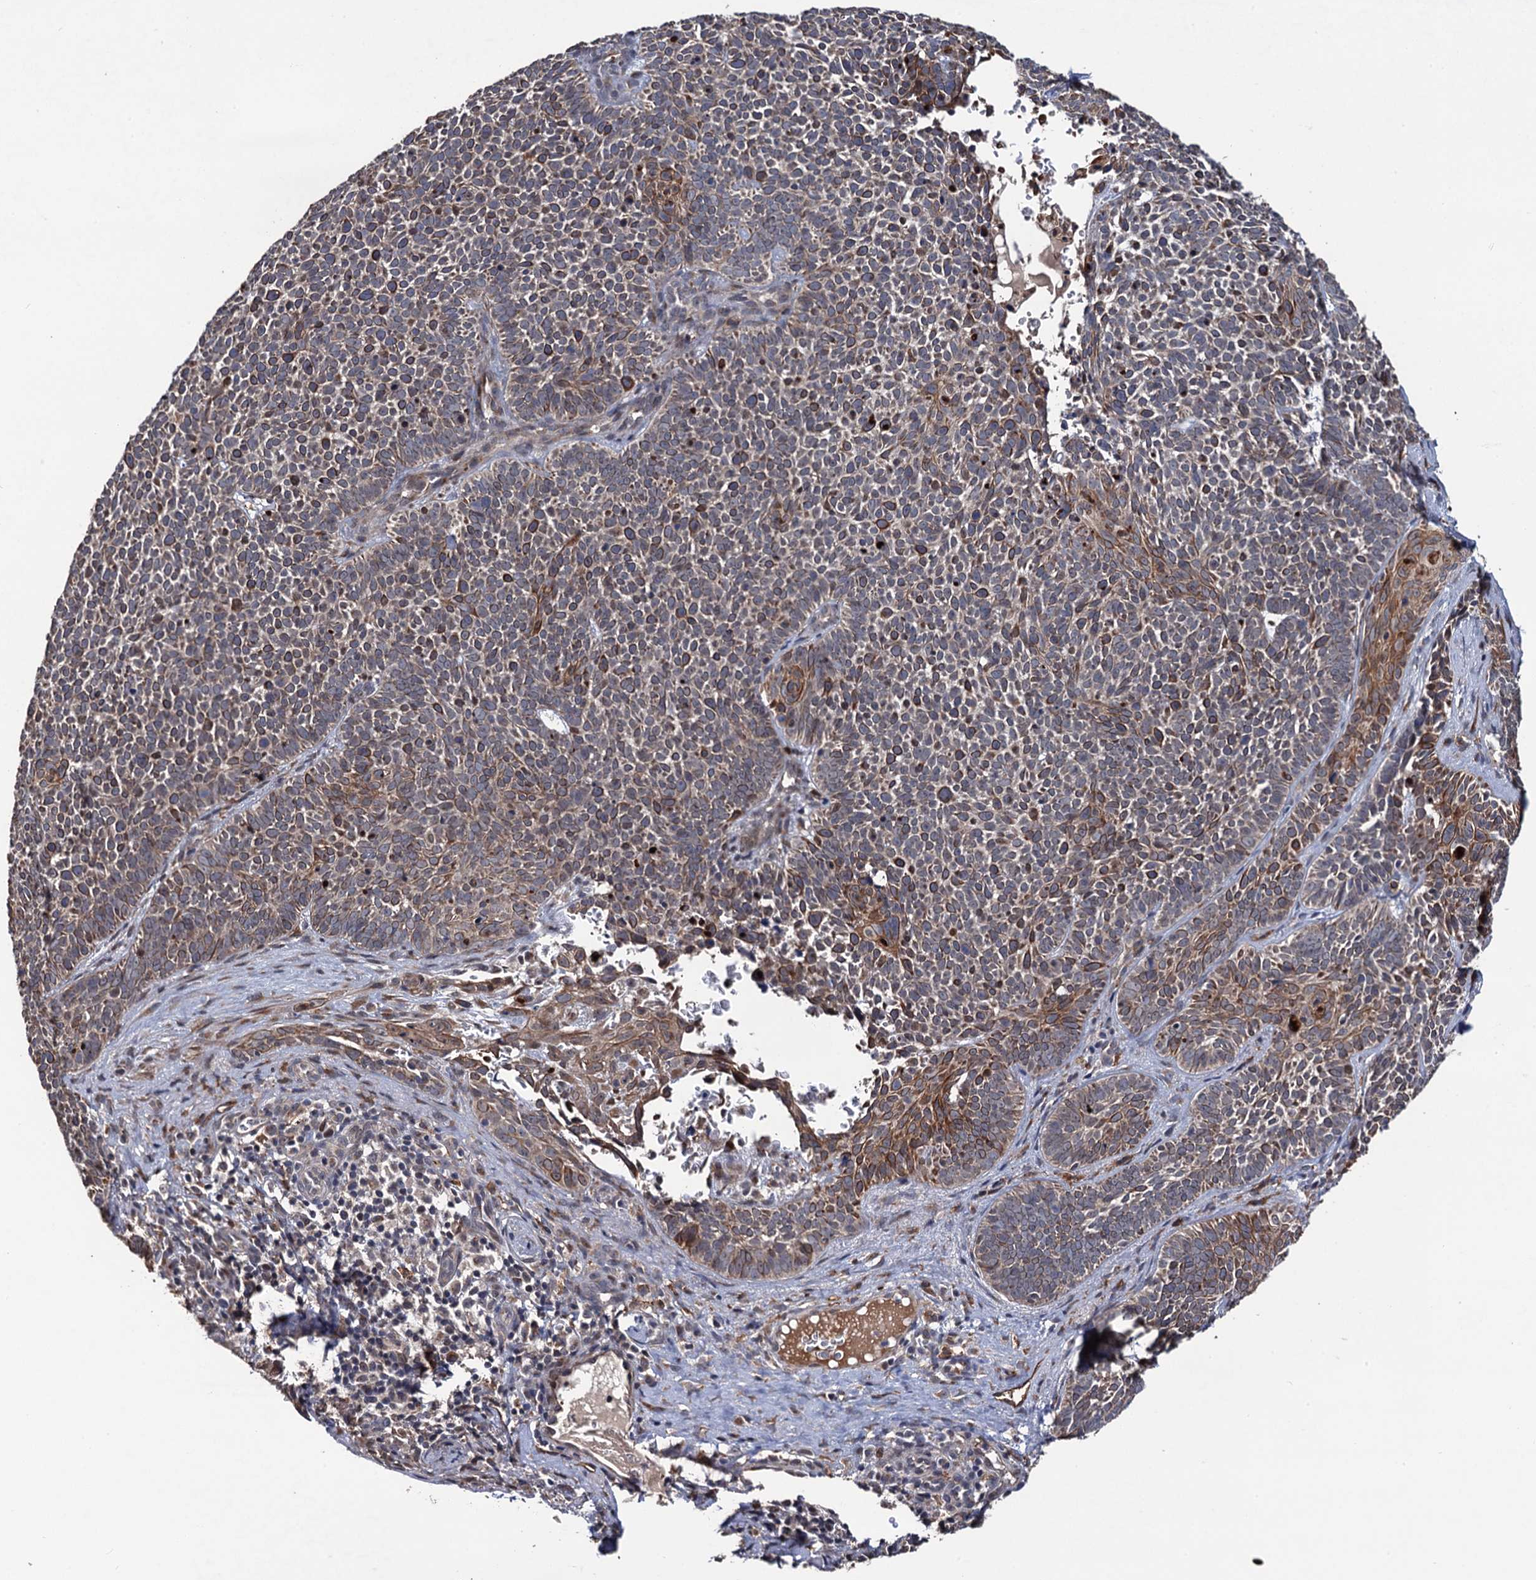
{"staining": {"intensity": "moderate", "quantity": "25%-75%", "location": "cytoplasmic/membranous"}, "tissue": "skin cancer", "cell_type": "Tumor cells", "image_type": "cancer", "snomed": [{"axis": "morphology", "description": "Basal cell carcinoma"}, {"axis": "topography", "description": "Skin"}], "caption": "Immunohistochemistry photomicrograph of basal cell carcinoma (skin) stained for a protein (brown), which displays medium levels of moderate cytoplasmic/membranous expression in approximately 25%-75% of tumor cells.", "gene": "LRRC63", "patient": {"sex": "male", "age": 85}}